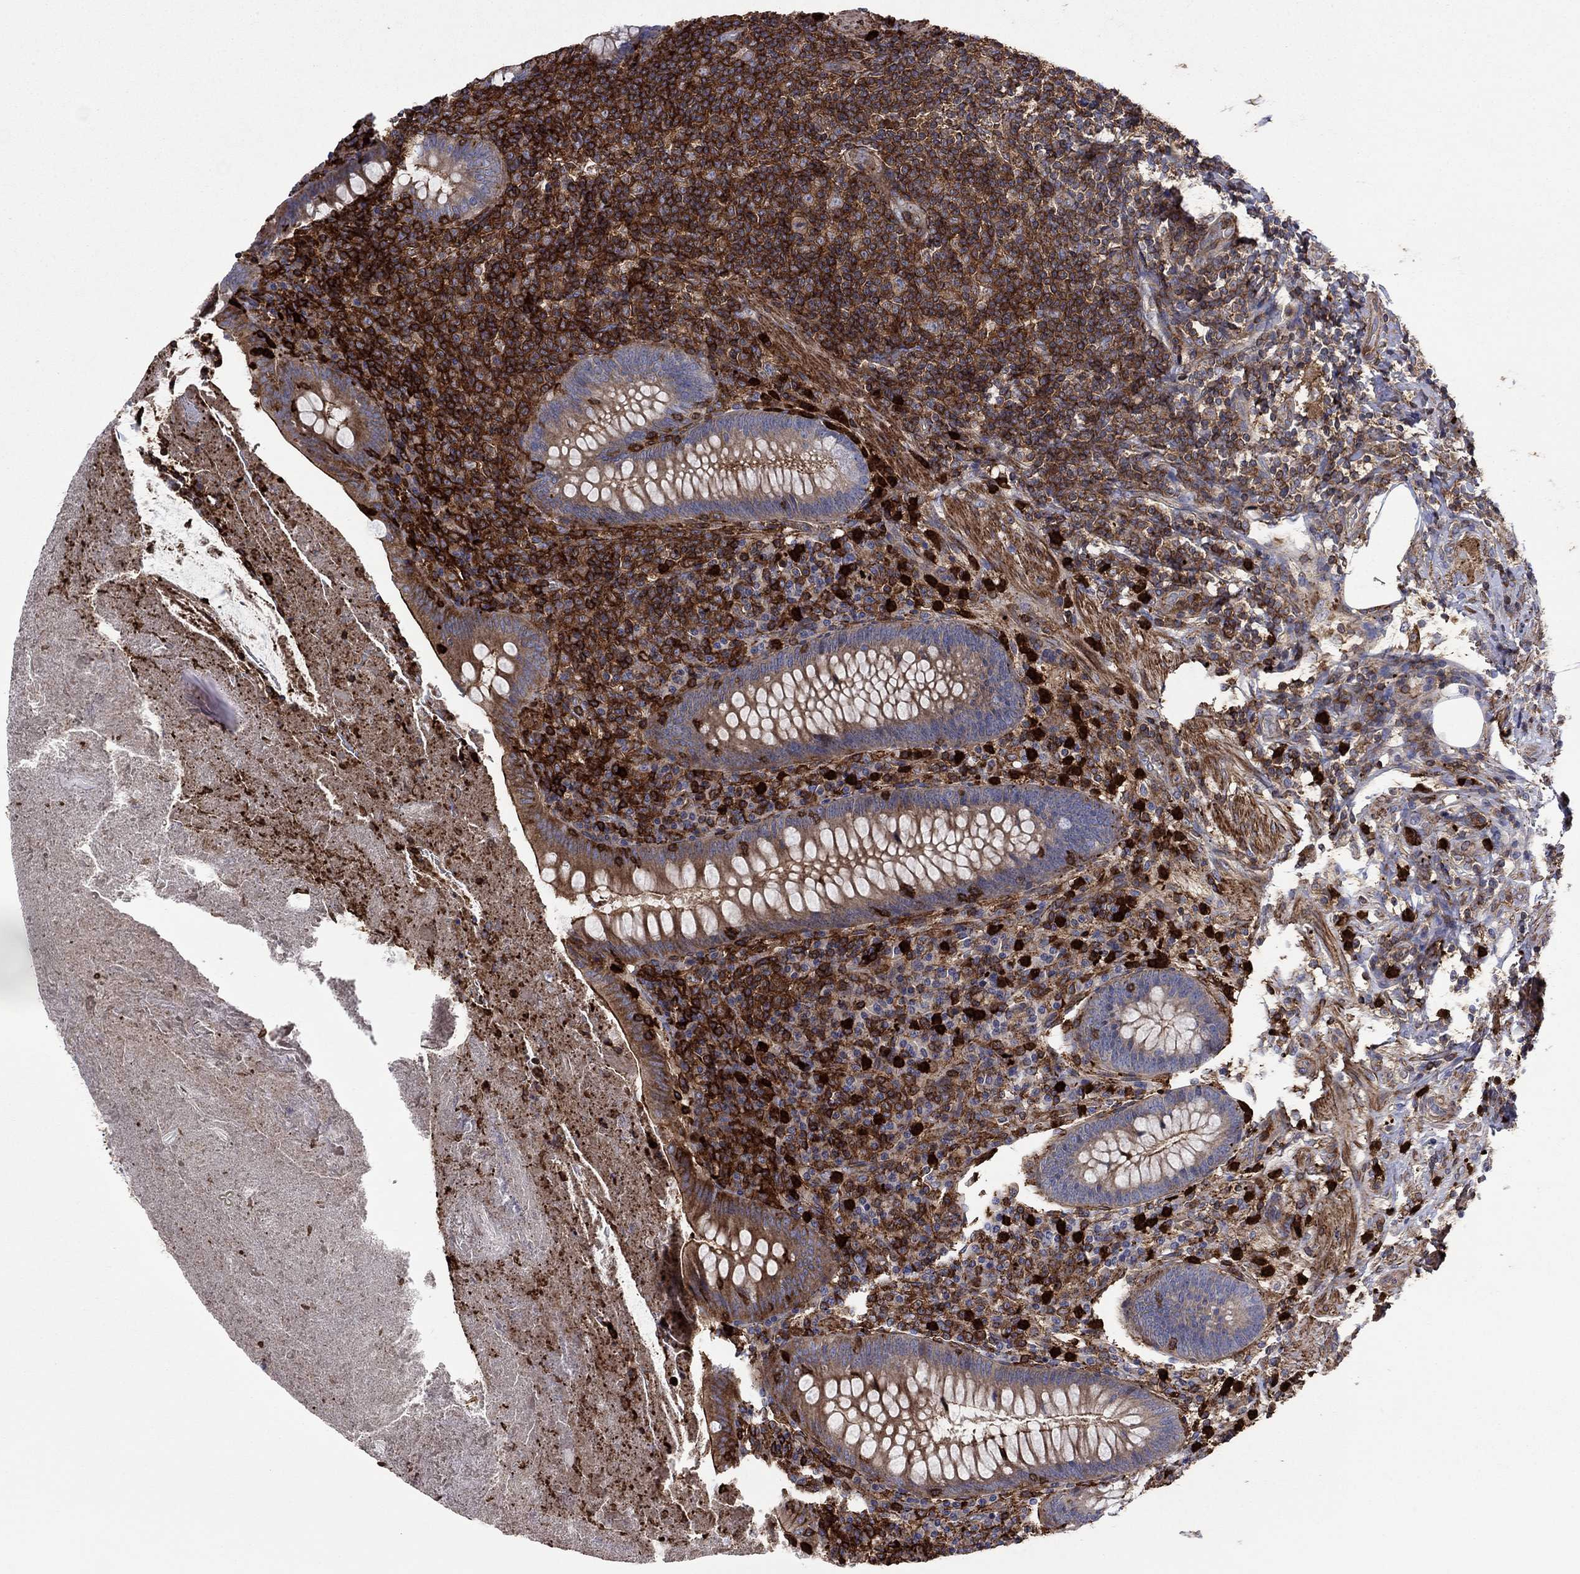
{"staining": {"intensity": "strong", "quantity": "25%-75%", "location": "cytoplasmic/membranous"}, "tissue": "appendix", "cell_type": "Glandular cells", "image_type": "normal", "snomed": [{"axis": "morphology", "description": "Normal tissue, NOS"}, {"axis": "topography", "description": "Appendix"}], "caption": "An immunohistochemistry image of unremarkable tissue is shown. Protein staining in brown shows strong cytoplasmic/membranous positivity in appendix within glandular cells. The protein of interest is shown in brown color, while the nuclei are stained blue.", "gene": "PAG1", "patient": {"sex": "male", "age": 47}}